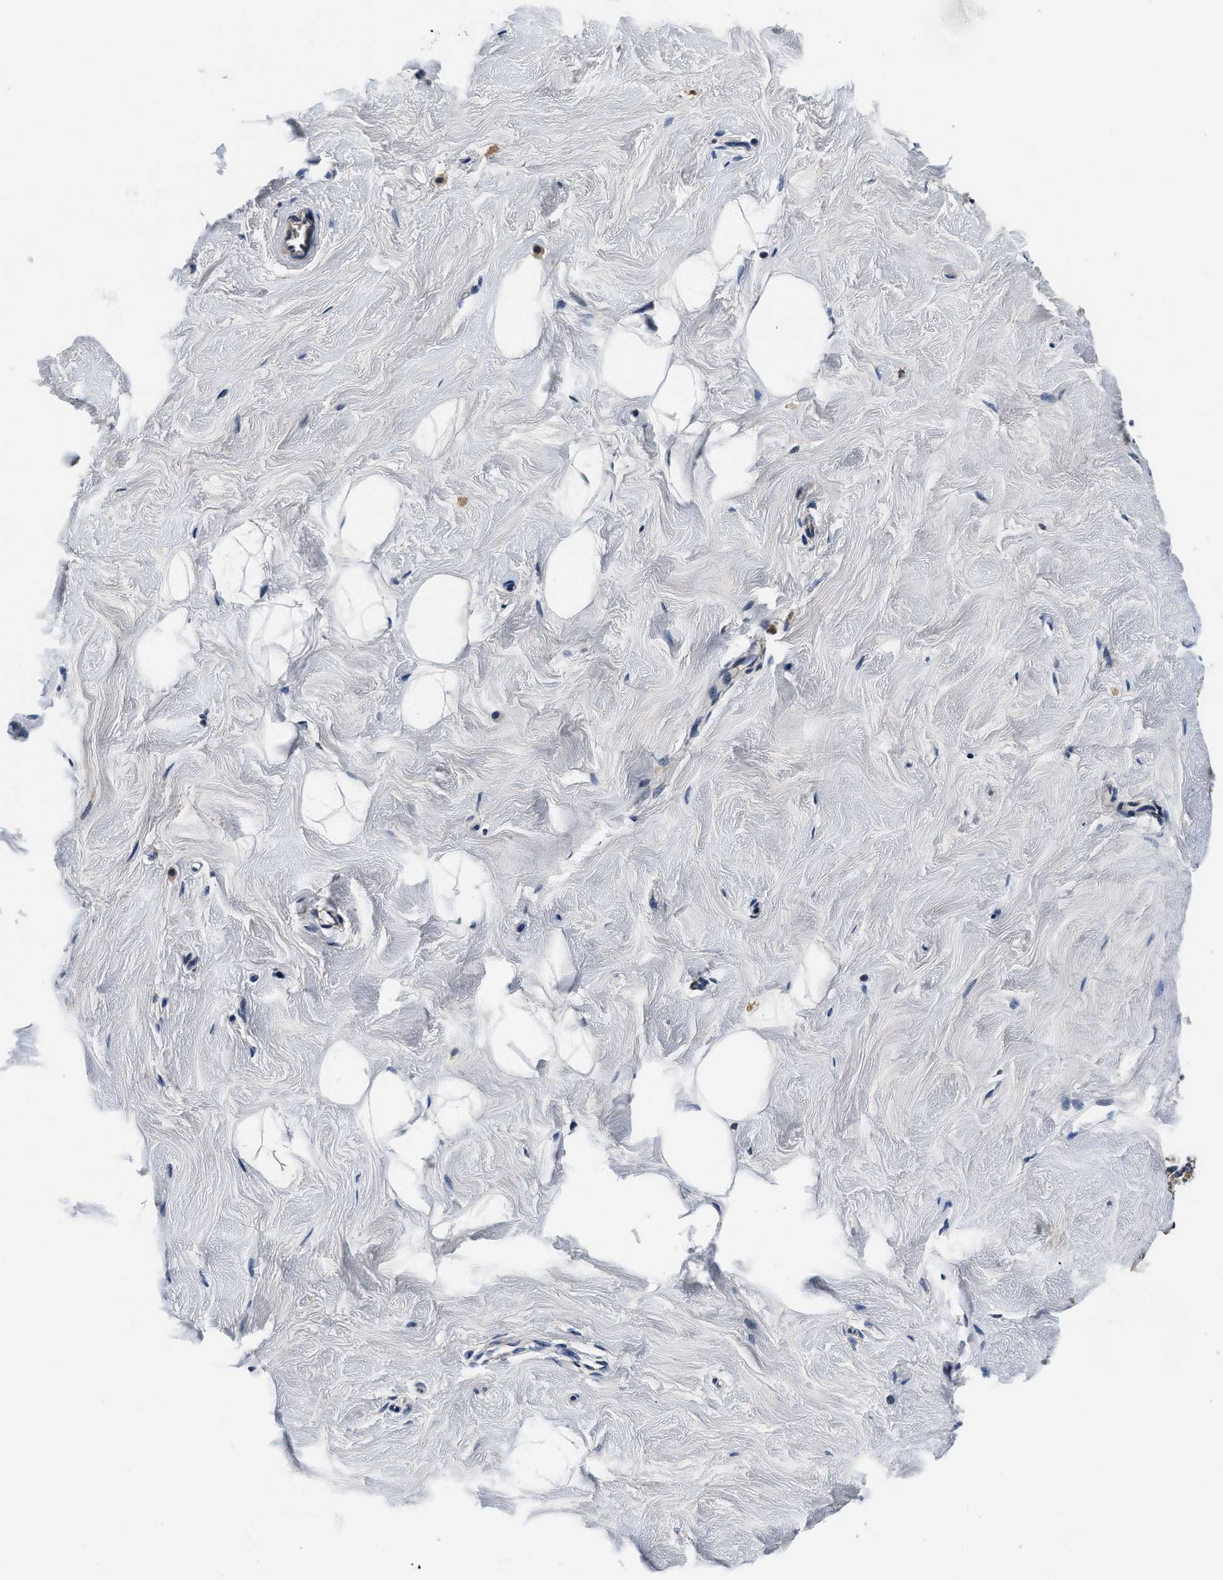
{"staining": {"intensity": "negative", "quantity": "none", "location": "none"}, "tissue": "breast", "cell_type": "Adipocytes", "image_type": "normal", "snomed": [{"axis": "morphology", "description": "Normal tissue, NOS"}, {"axis": "topography", "description": "Breast"}], "caption": "Immunohistochemistry (IHC) of benign breast shows no expression in adipocytes. (Brightfield microscopy of DAB (3,3'-diaminobenzidine) immunohistochemistry (IHC) at high magnification).", "gene": "ANKIB1", "patient": {"sex": "female", "age": 23}}